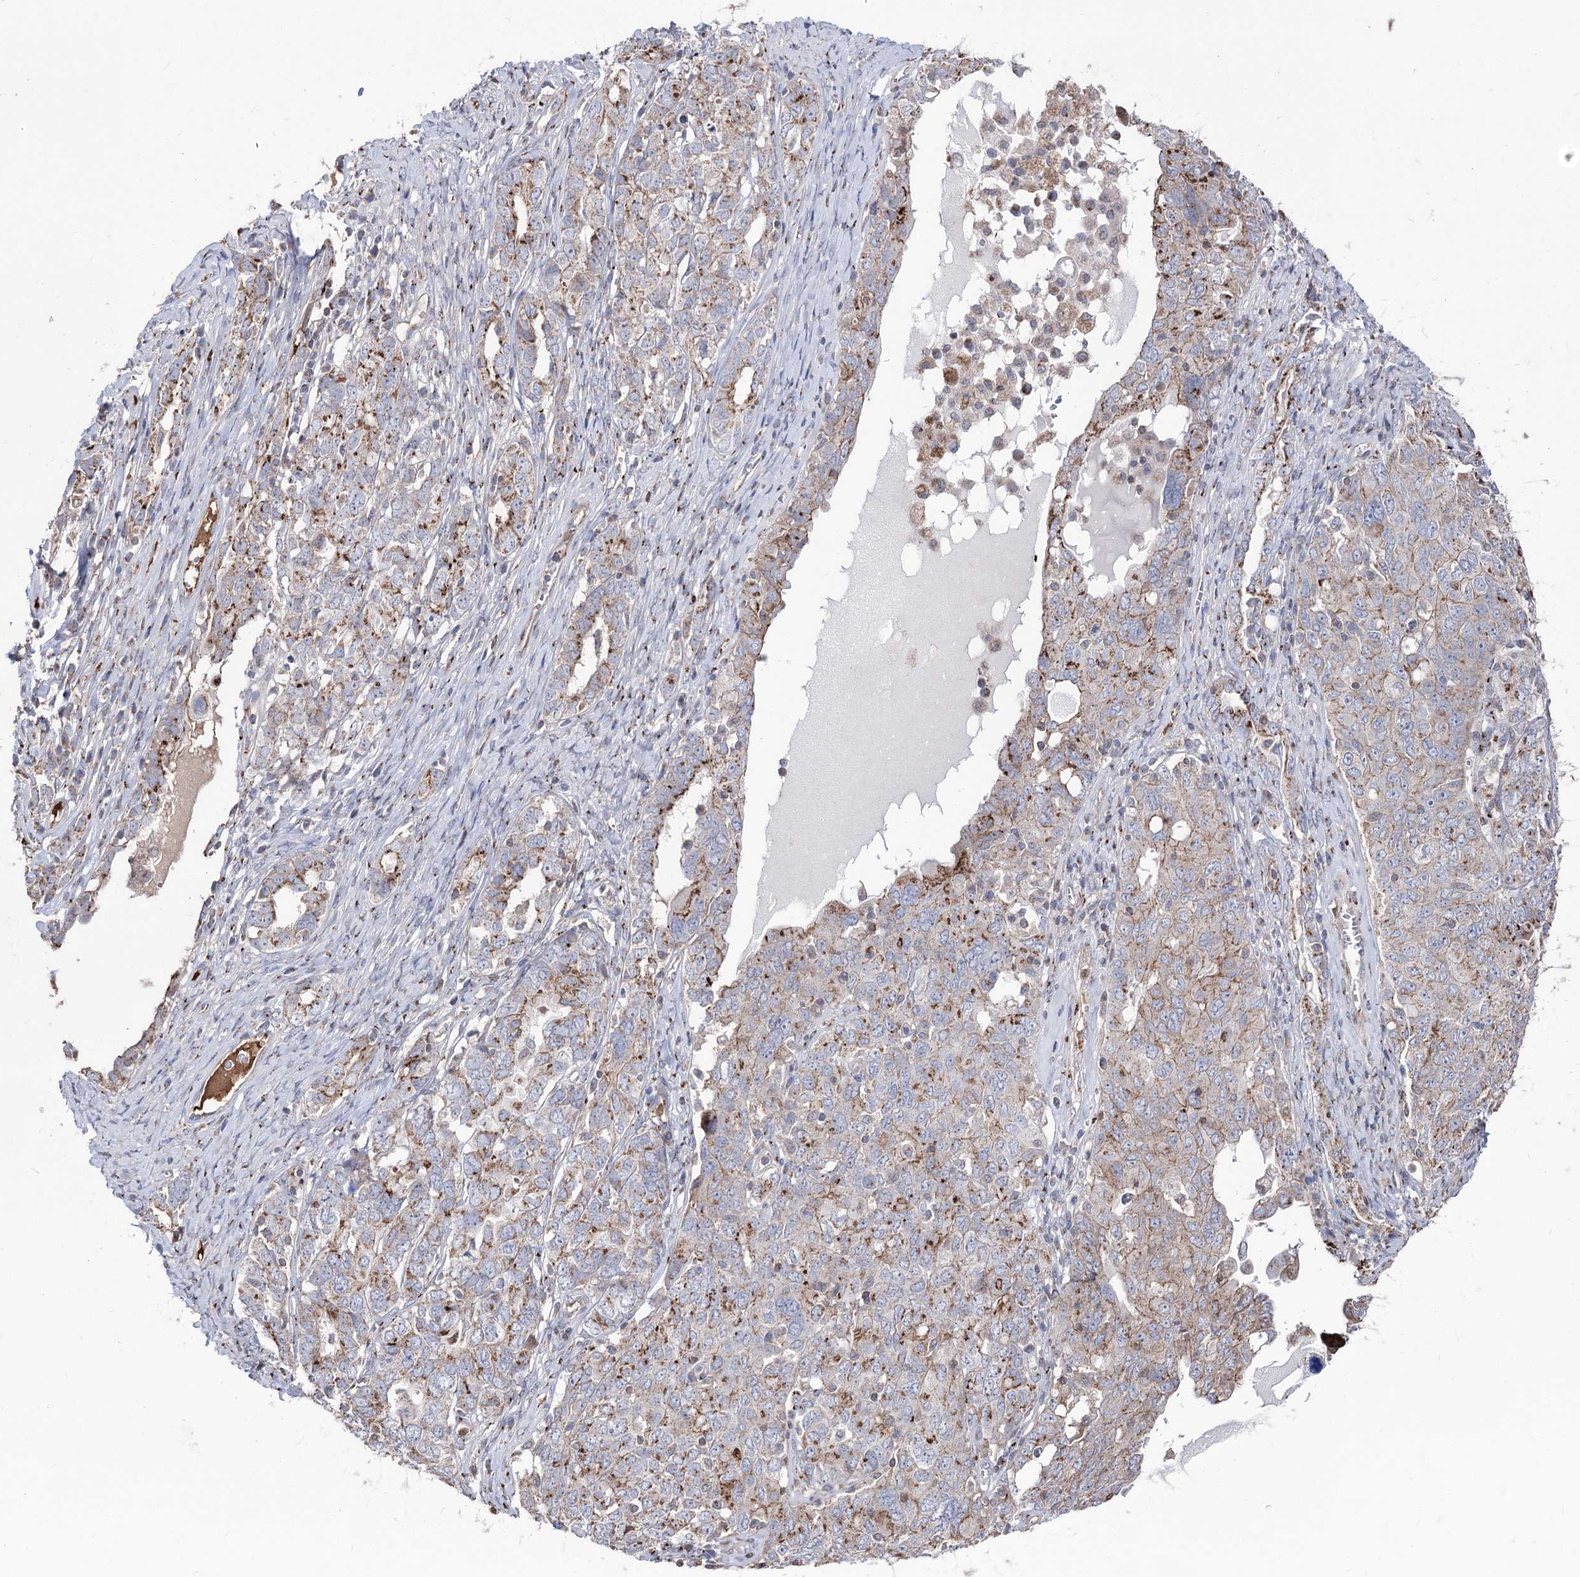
{"staining": {"intensity": "strong", "quantity": "<25%", "location": "cytoplasmic/membranous"}, "tissue": "ovarian cancer", "cell_type": "Tumor cells", "image_type": "cancer", "snomed": [{"axis": "morphology", "description": "Carcinoma, endometroid"}, {"axis": "topography", "description": "Ovary"}], "caption": "Ovarian cancer (endometroid carcinoma) was stained to show a protein in brown. There is medium levels of strong cytoplasmic/membranous staining in approximately <25% of tumor cells. The protein is shown in brown color, while the nuclei are stained blue.", "gene": "ARHGAP20", "patient": {"sex": "female", "age": 62}}